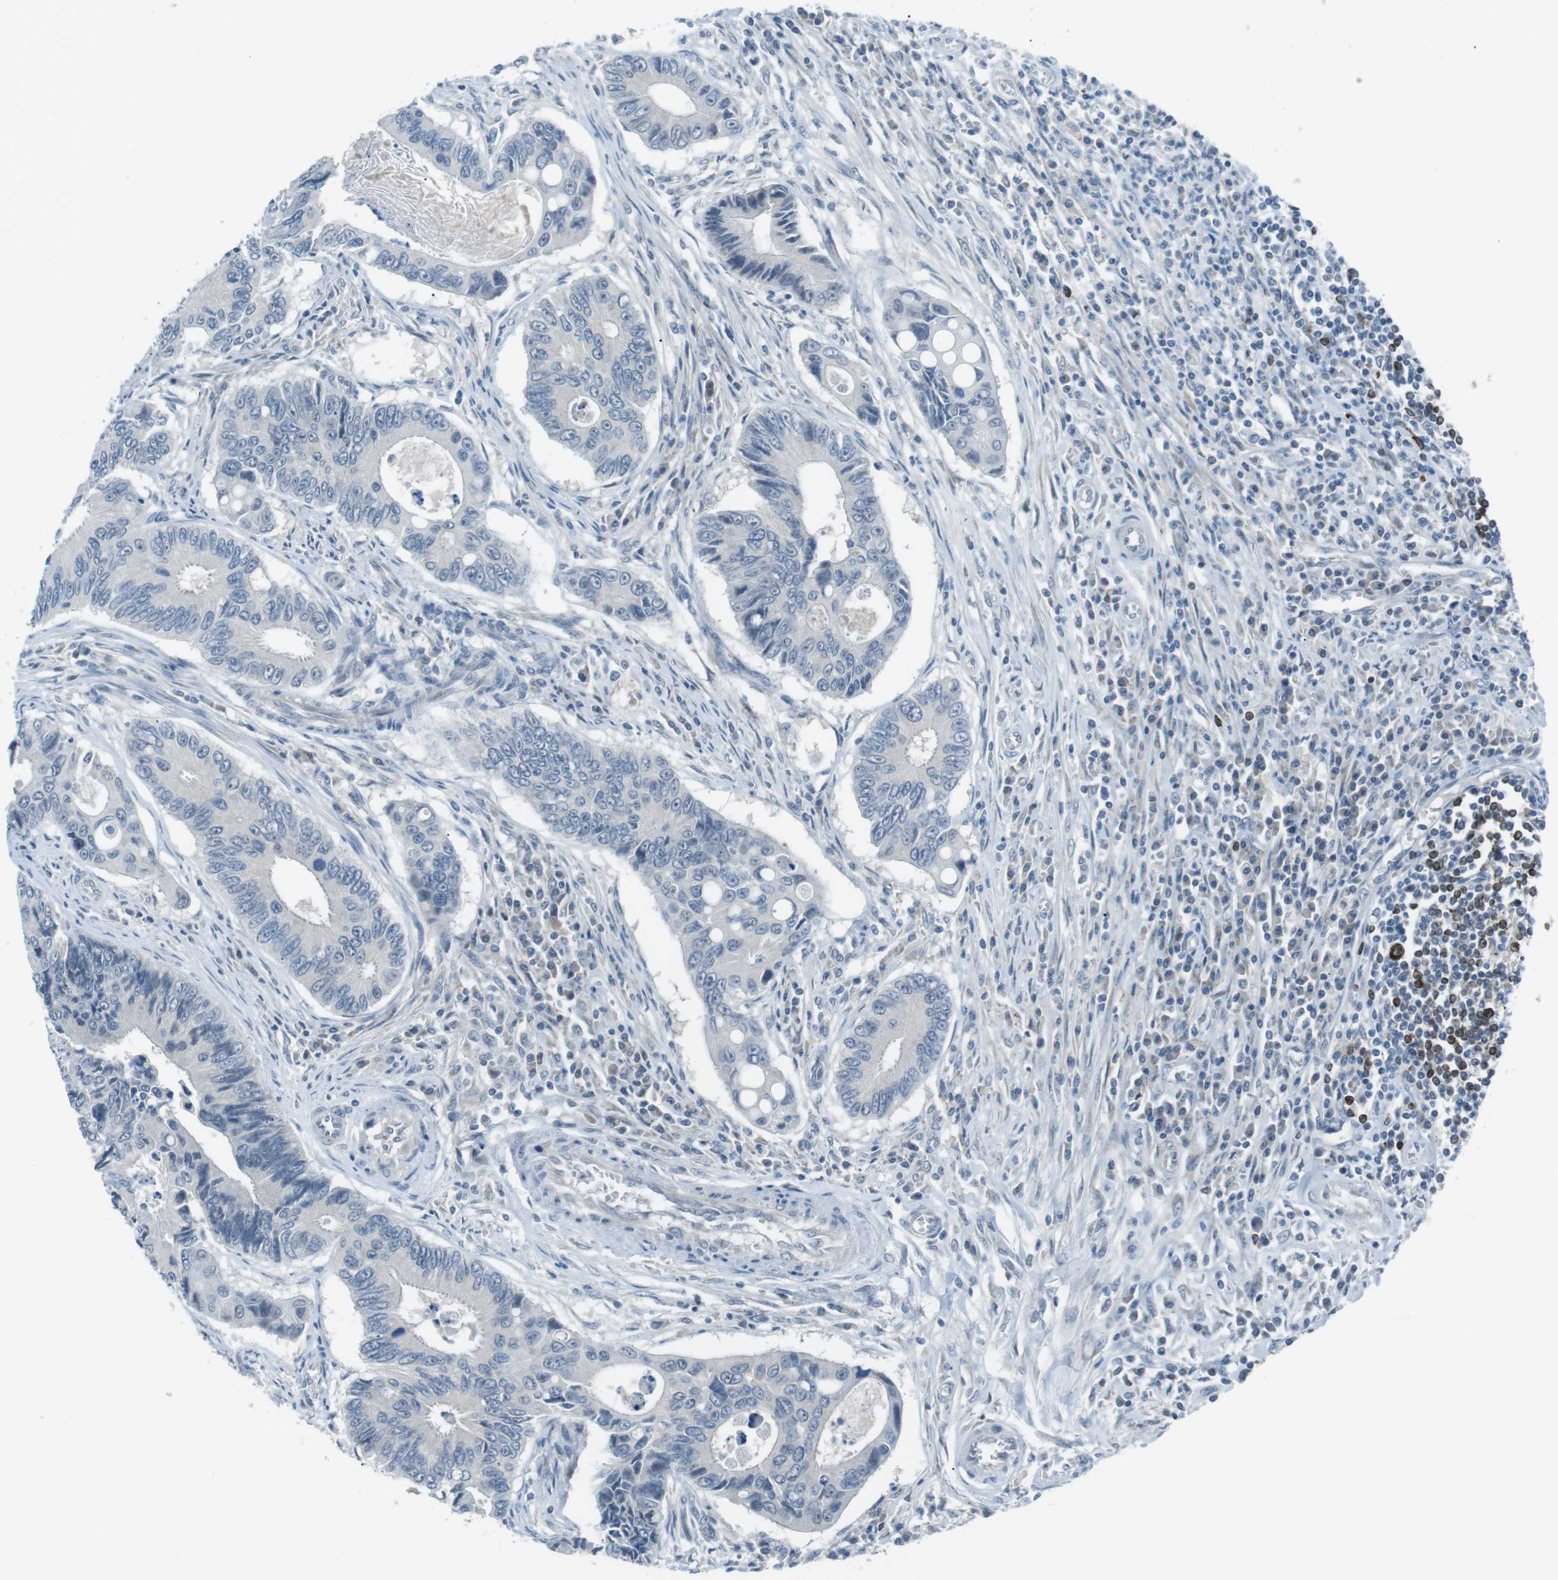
{"staining": {"intensity": "negative", "quantity": "none", "location": "none"}, "tissue": "colorectal cancer", "cell_type": "Tumor cells", "image_type": "cancer", "snomed": [{"axis": "morphology", "description": "Inflammation, NOS"}, {"axis": "morphology", "description": "Adenocarcinoma, NOS"}, {"axis": "topography", "description": "Colon"}], "caption": "High magnification brightfield microscopy of colorectal cancer (adenocarcinoma) stained with DAB (3,3'-diaminobenzidine) (brown) and counterstained with hematoxylin (blue): tumor cells show no significant staining.", "gene": "FCRLA", "patient": {"sex": "male", "age": 72}}